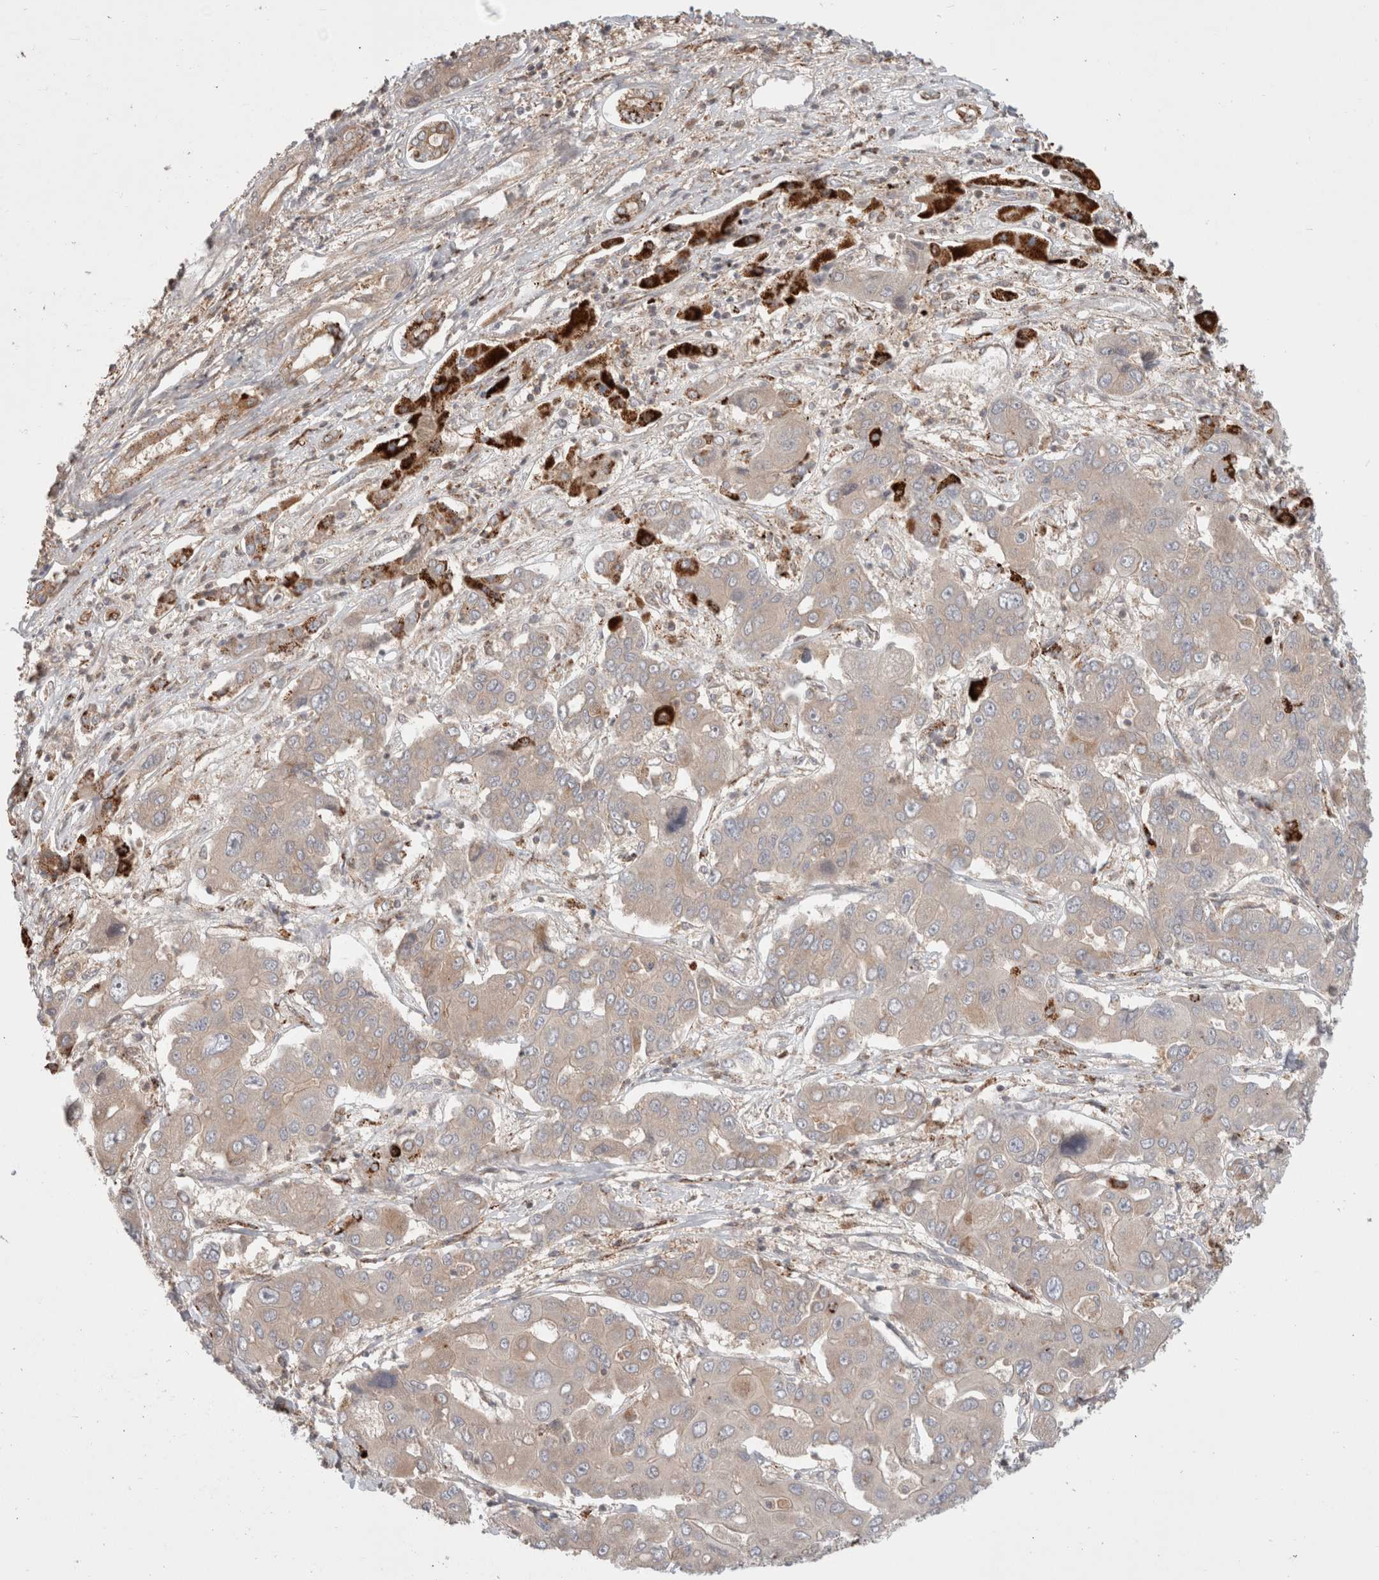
{"staining": {"intensity": "negative", "quantity": "none", "location": "none"}, "tissue": "liver cancer", "cell_type": "Tumor cells", "image_type": "cancer", "snomed": [{"axis": "morphology", "description": "Cholangiocarcinoma"}, {"axis": "topography", "description": "Liver"}], "caption": "The histopathology image displays no staining of tumor cells in liver cholangiocarcinoma. (DAB (3,3'-diaminobenzidine) immunohistochemistry (IHC) with hematoxylin counter stain).", "gene": "HROB", "patient": {"sex": "male", "age": 67}}